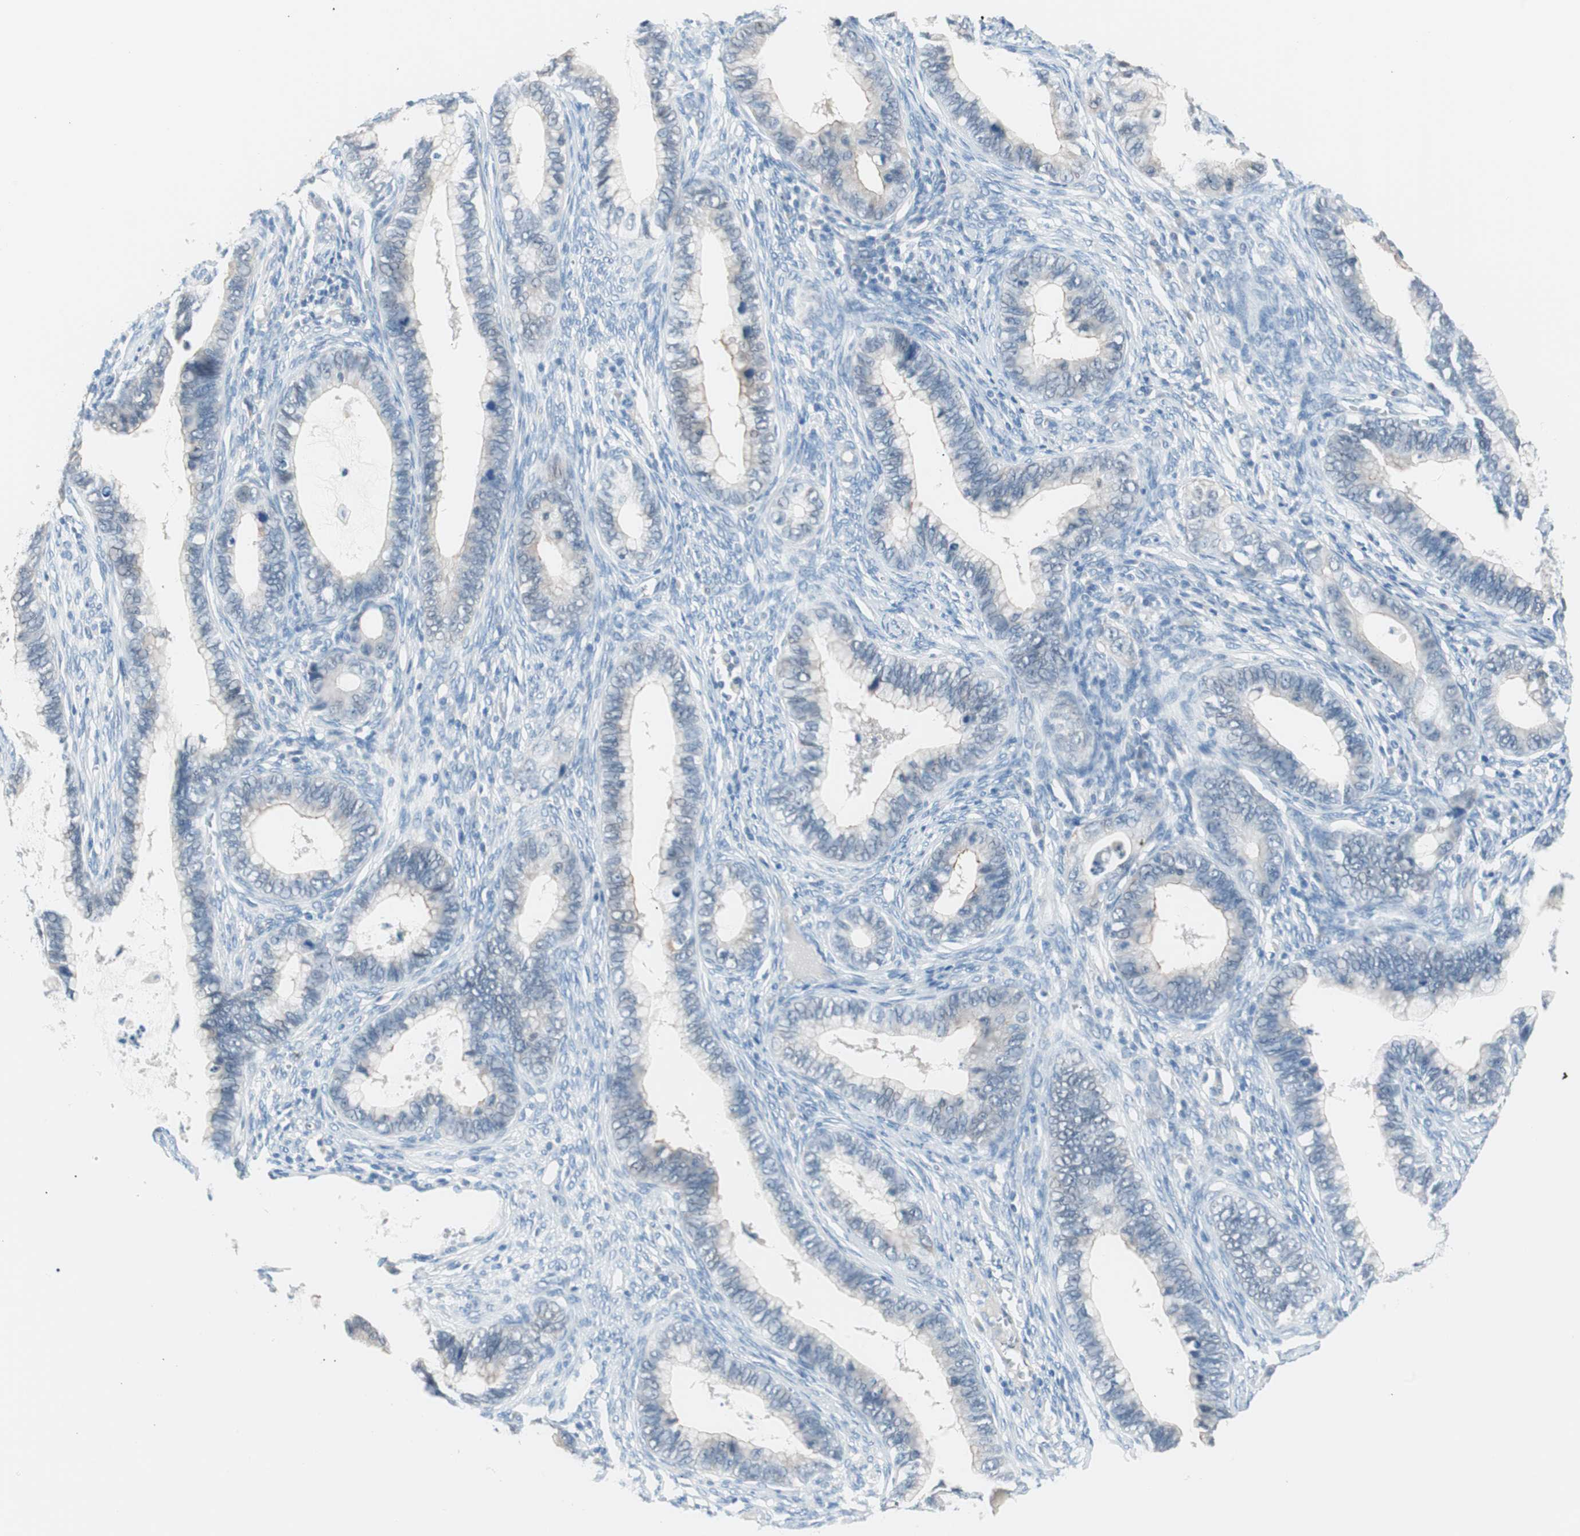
{"staining": {"intensity": "weak", "quantity": "<25%", "location": "cytoplasmic/membranous"}, "tissue": "cervical cancer", "cell_type": "Tumor cells", "image_type": "cancer", "snomed": [{"axis": "morphology", "description": "Adenocarcinoma, NOS"}, {"axis": "topography", "description": "Cervix"}], "caption": "IHC photomicrograph of neoplastic tissue: human cervical adenocarcinoma stained with DAB displays no significant protein expression in tumor cells.", "gene": "VIL1", "patient": {"sex": "female", "age": 44}}